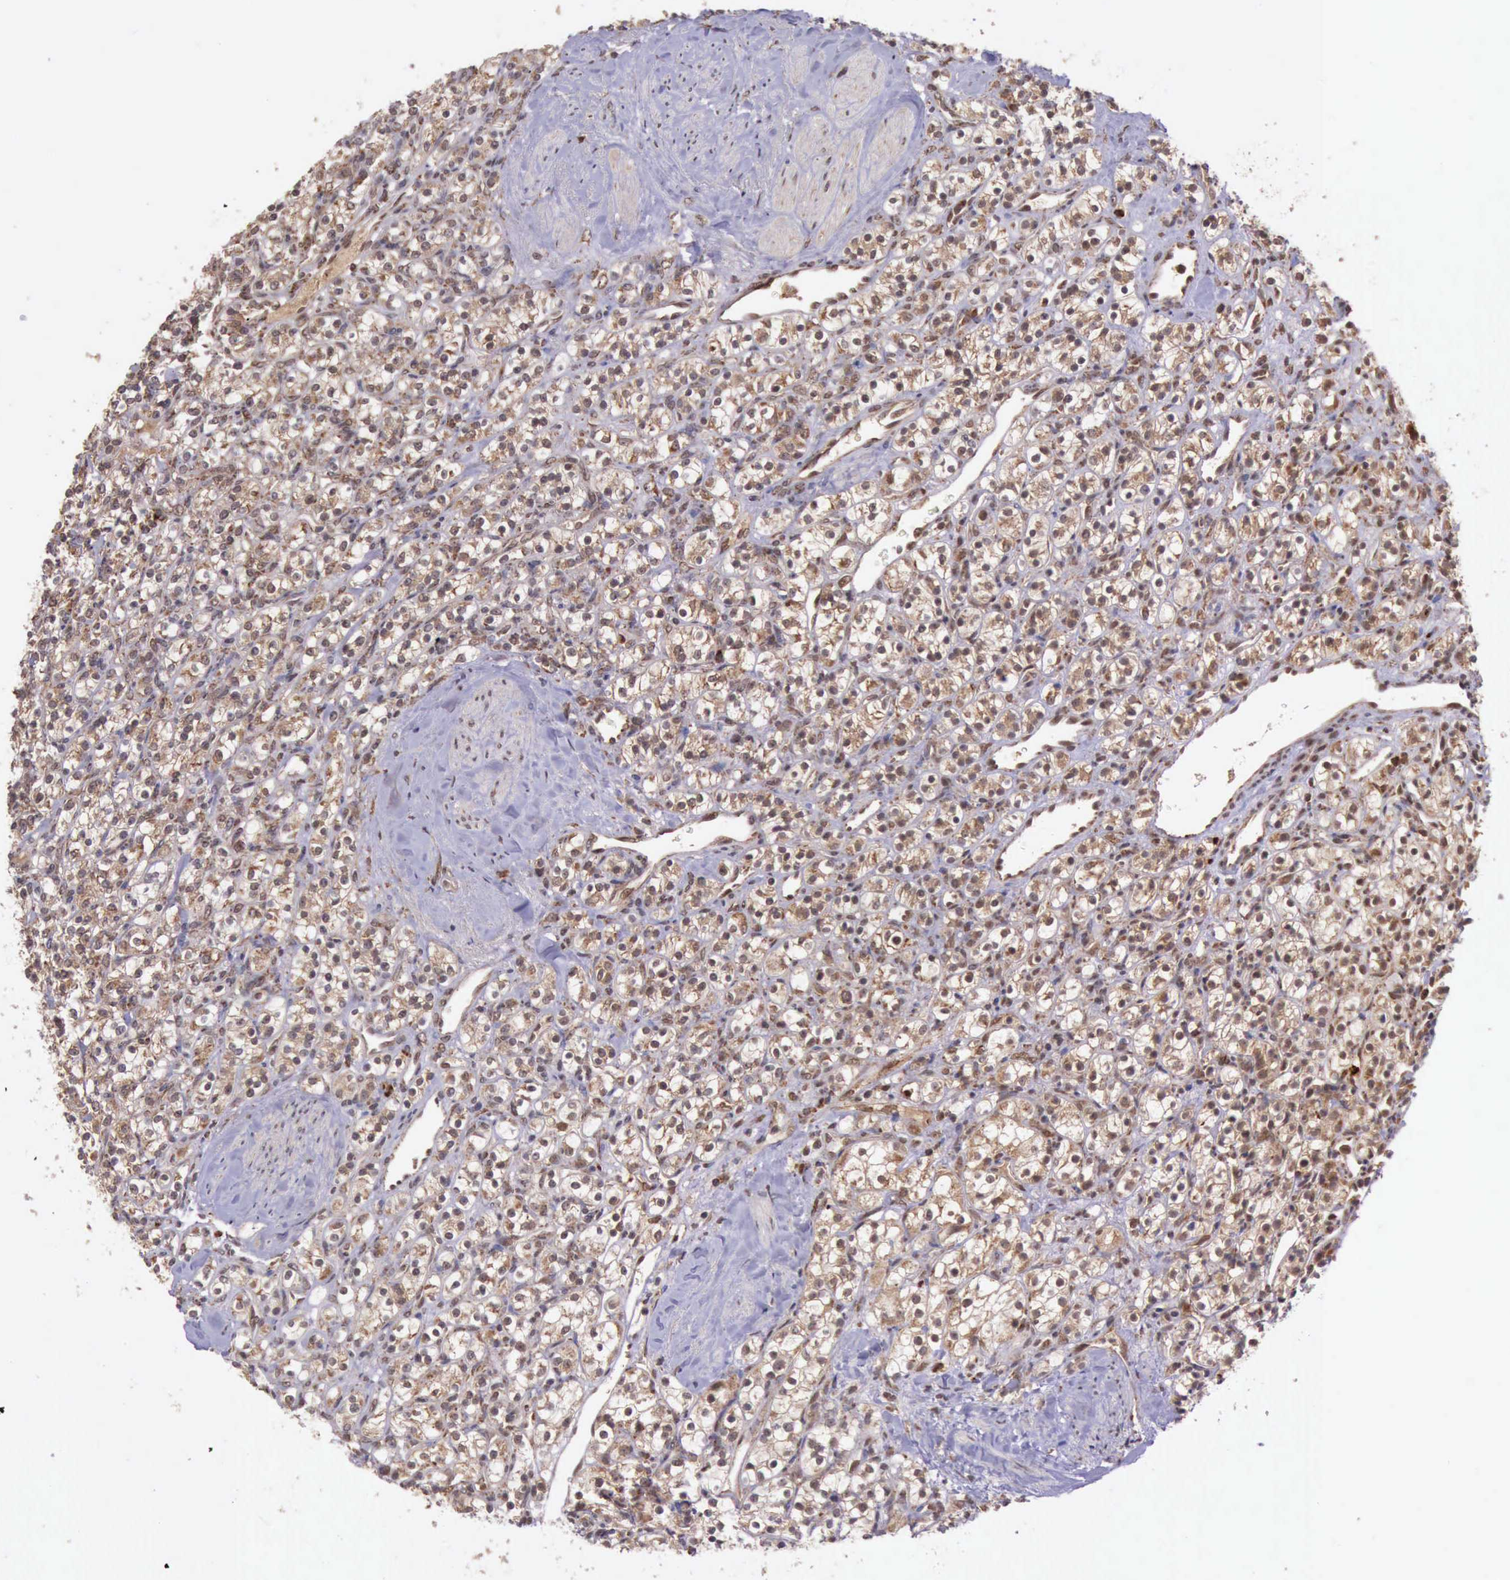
{"staining": {"intensity": "moderate", "quantity": "25%-75%", "location": "cytoplasmic/membranous"}, "tissue": "renal cancer", "cell_type": "Tumor cells", "image_type": "cancer", "snomed": [{"axis": "morphology", "description": "Adenocarcinoma, NOS"}, {"axis": "topography", "description": "Kidney"}], "caption": "Immunohistochemical staining of human adenocarcinoma (renal) reveals medium levels of moderate cytoplasmic/membranous positivity in approximately 25%-75% of tumor cells.", "gene": "ARMCX3", "patient": {"sex": "male", "age": 77}}